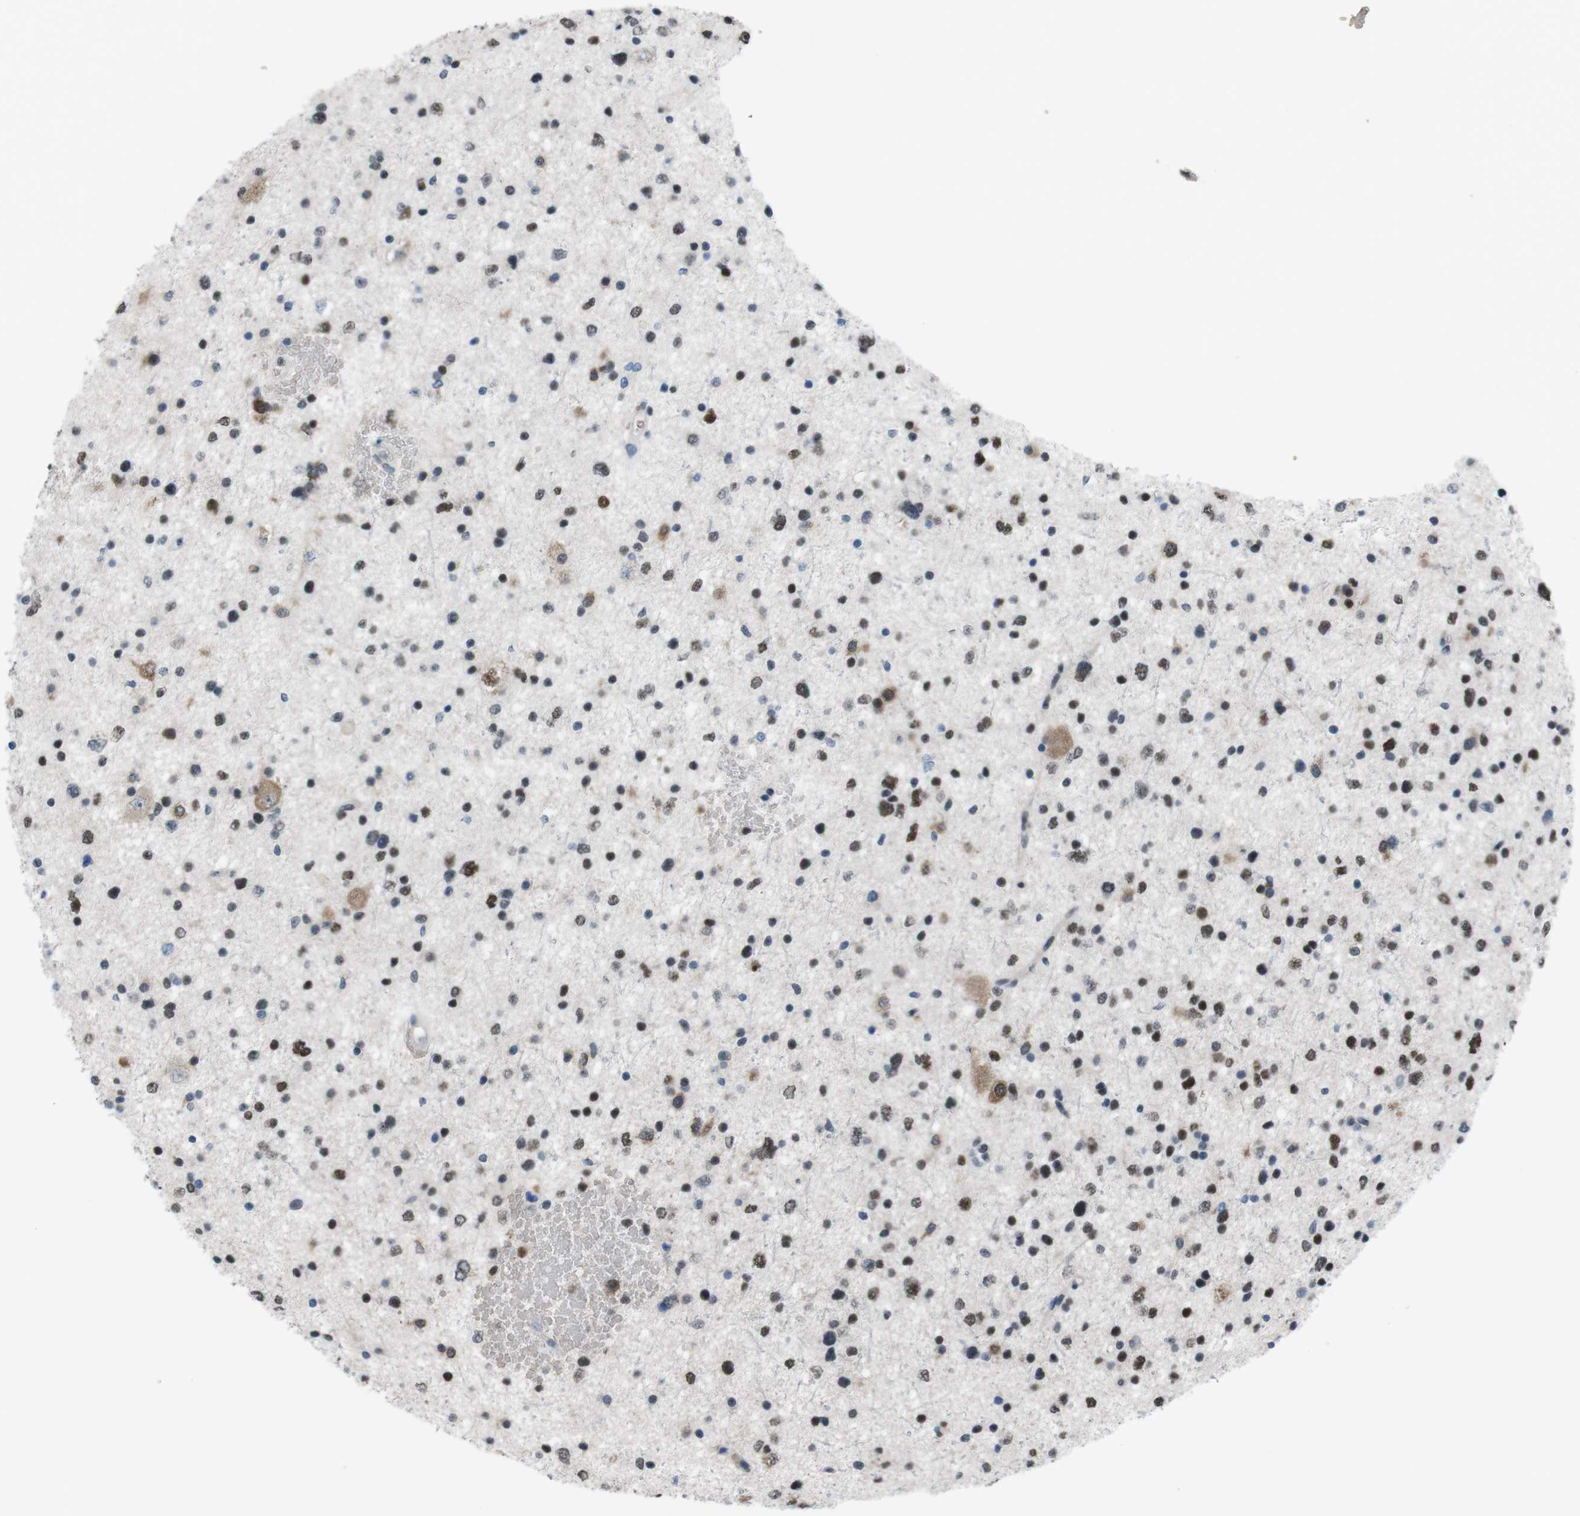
{"staining": {"intensity": "strong", "quantity": ">75%", "location": "nuclear"}, "tissue": "glioma", "cell_type": "Tumor cells", "image_type": "cancer", "snomed": [{"axis": "morphology", "description": "Glioma, malignant, Low grade"}, {"axis": "topography", "description": "Brain"}], "caption": "Immunohistochemical staining of glioma reveals strong nuclear protein positivity in approximately >75% of tumor cells.", "gene": "SUB1", "patient": {"sex": "female", "age": 37}}